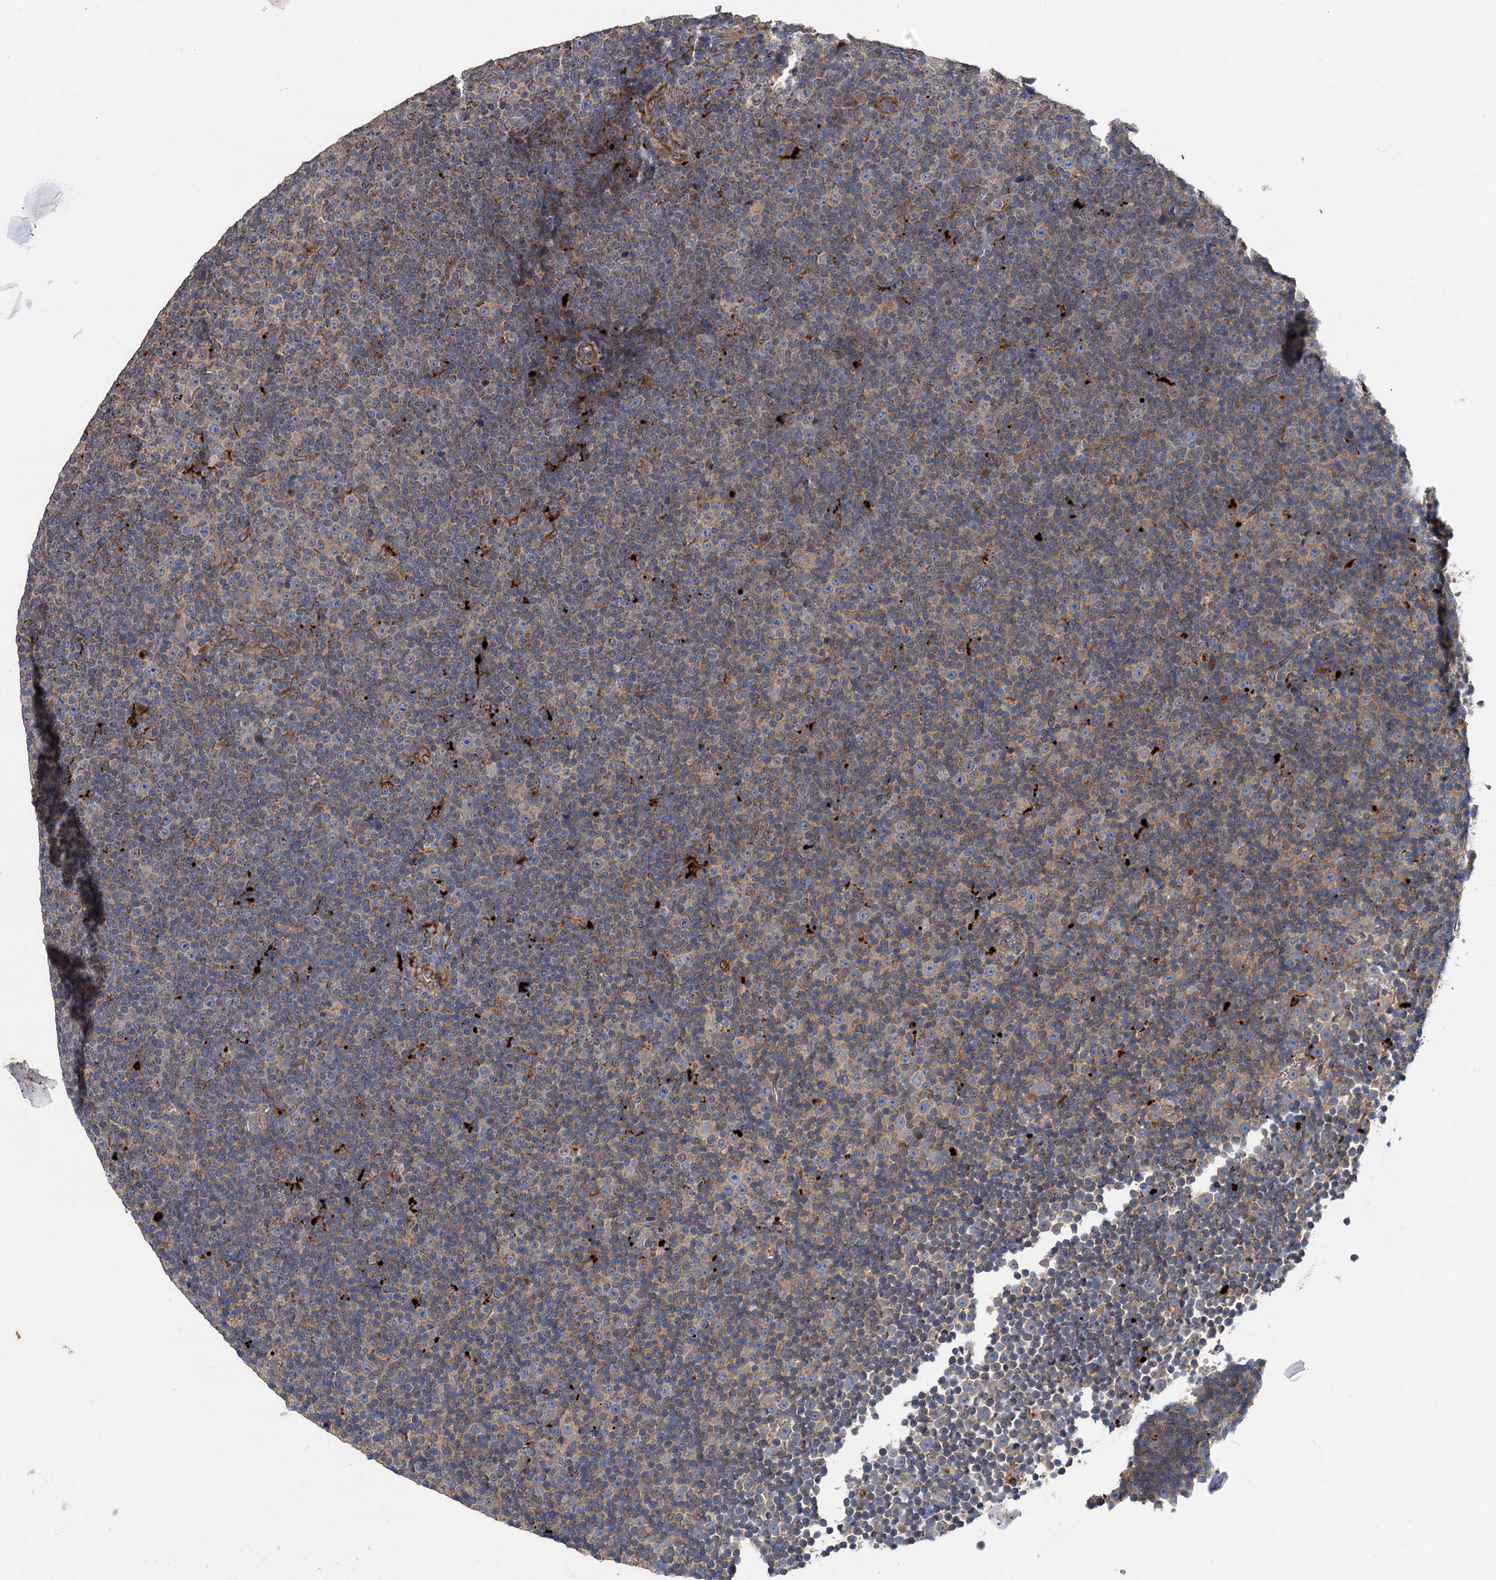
{"staining": {"intensity": "moderate", "quantity": "25%-75%", "location": "cytoplasmic/membranous"}, "tissue": "lymphoma", "cell_type": "Tumor cells", "image_type": "cancer", "snomed": [{"axis": "morphology", "description": "Malignant lymphoma, non-Hodgkin's type, Low grade"}, {"axis": "topography", "description": "Lymph node"}], "caption": "DAB immunohistochemical staining of malignant lymphoma, non-Hodgkin's type (low-grade) exhibits moderate cytoplasmic/membranous protein staining in approximately 25%-75% of tumor cells.", "gene": "SPRYD3", "patient": {"sex": "female", "age": 67}}